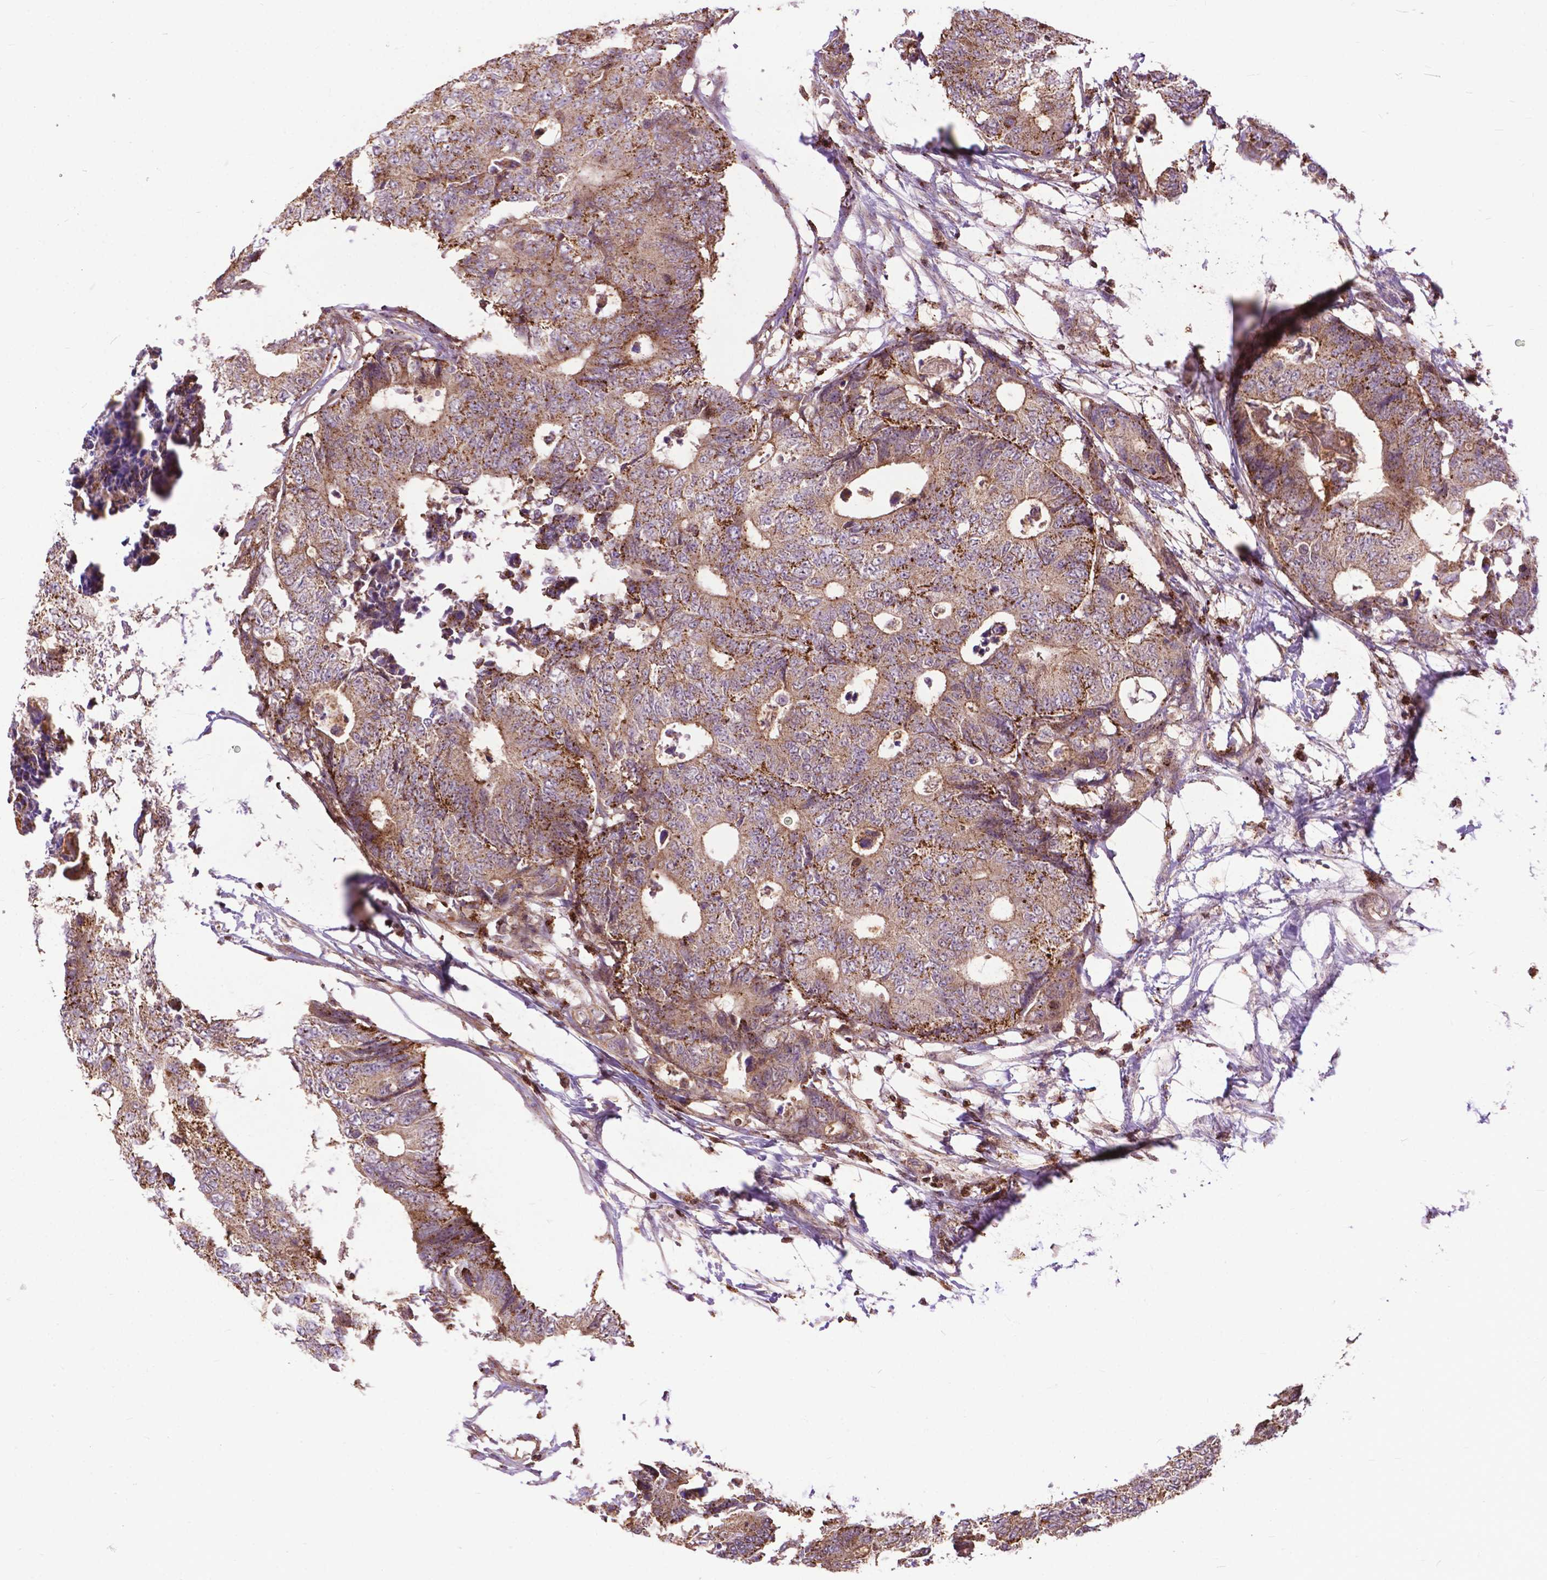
{"staining": {"intensity": "moderate", "quantity": ">75%", "location": "cytoplasmic/membranous"}, "tissue": "colorectal cancer", "cell_type": "Tumor cells", "image_type": "cancer", "snomed": [{"axis": "morphology", "description": "Adenocarcinoma, NOS"}, {"axis": "topography", "description": "Colon"}], "caption": "DAB (3,3'-diaminobenzidine) immunohistochemical staining of human adenocarcinoma (colorectal) displays moderate cytoplasmic/membranous protein positivity in approximately >75% of tumor cells.", "gene": "CHMP4A", "patient": {"sex": "female", "age": 48}}